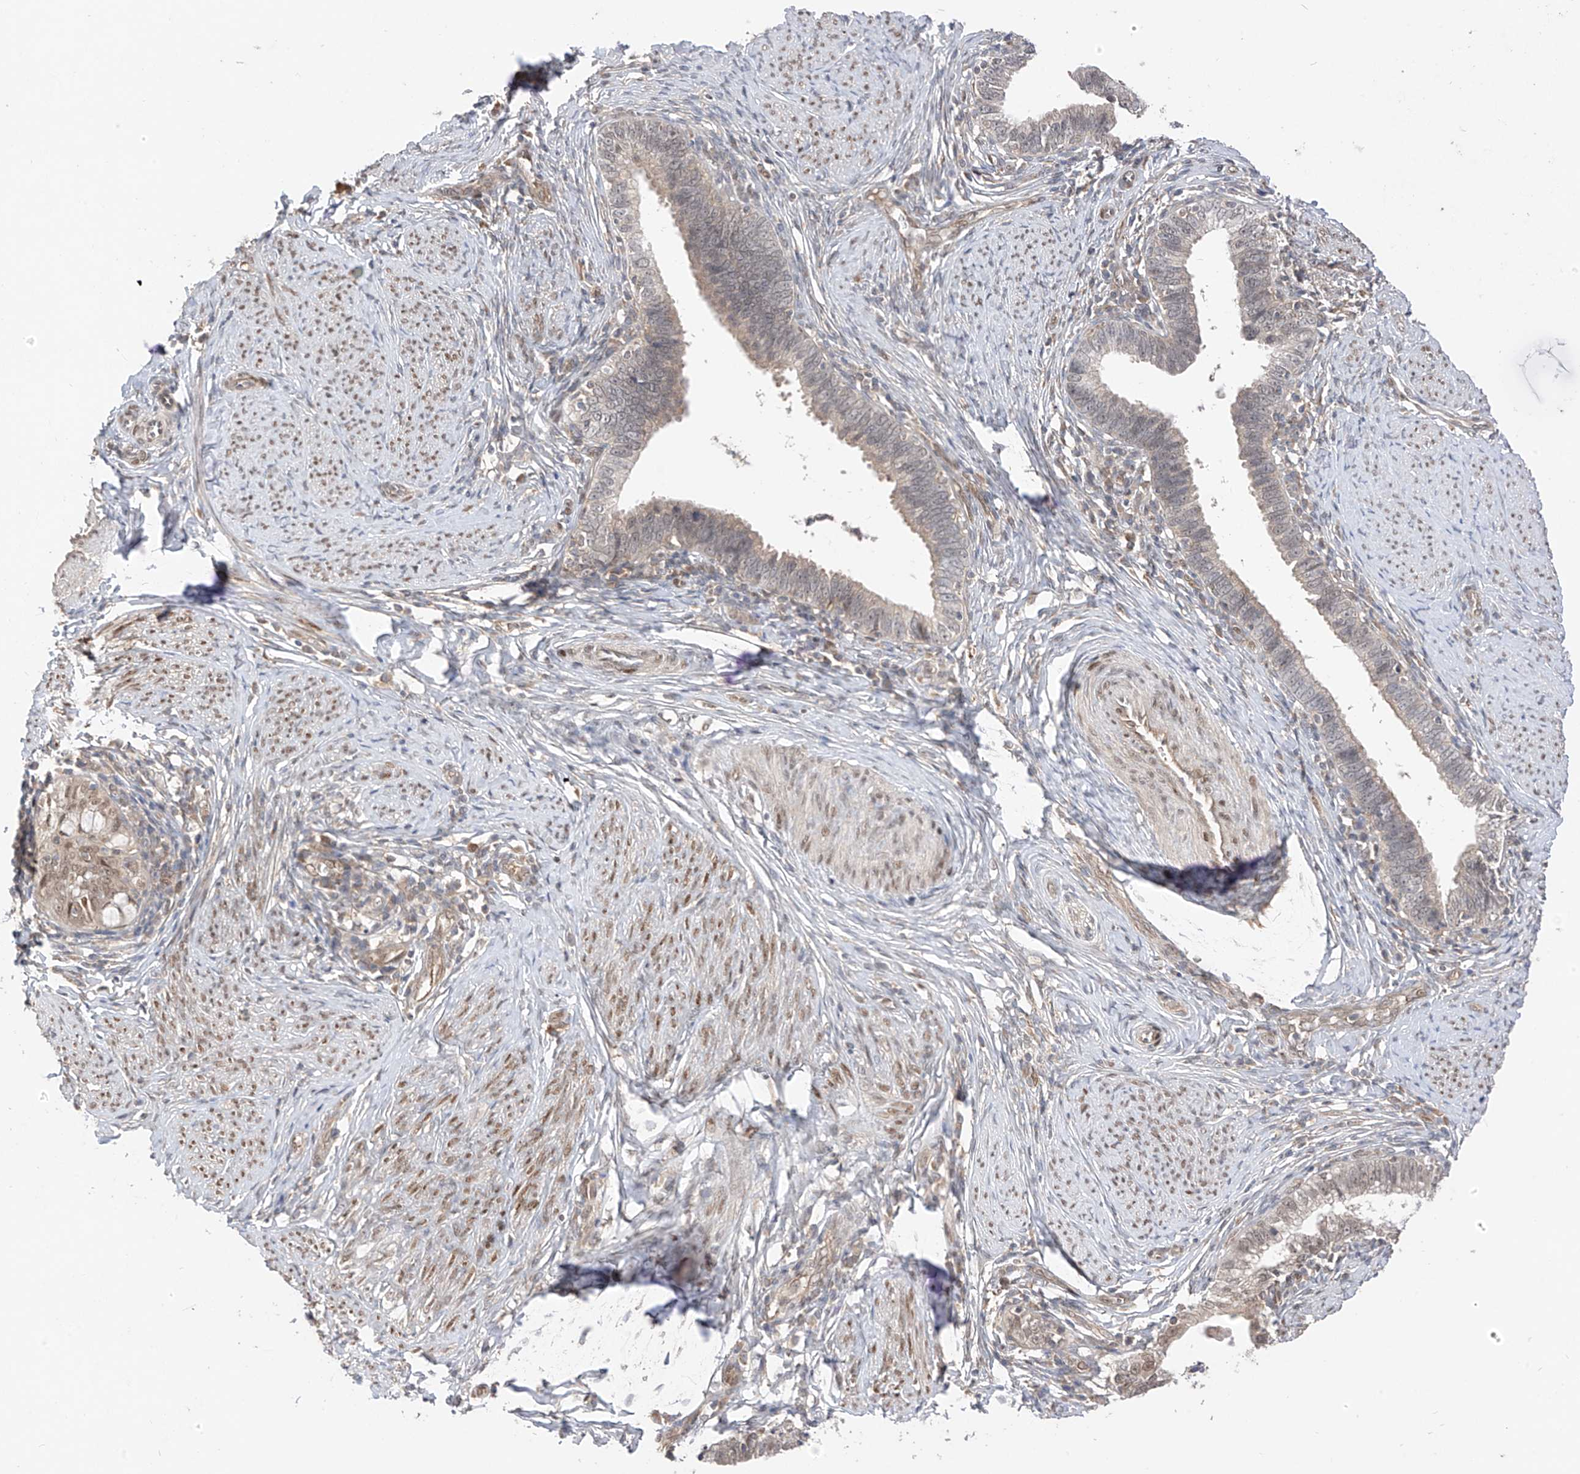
{"staining": {"intensity": "weak", "quantity": "<25%", "location": "cytoplasmic/membranous"}, "tissue": "cervical cancer", "cell_type": "Tumor cells", "image_type": "cancer", "snomed": [{"axis": "morphology", "description": "Adenocarcinoma, NOS"}, {"axis": "topography", "description": "Cervix"}], "caption": "Immunohistochemistry of human cervical cancer demonstrates no positivity in tumor cells. The staining was performed using DAB (3,3'-diaminobenzidine) to visualize the protein expression in brown, while the nuclei were stained in blue with hematoxylin (Magnification: 20x).", "gene": "MRTFA", "patient": {"sex": "female", "age": 36}}